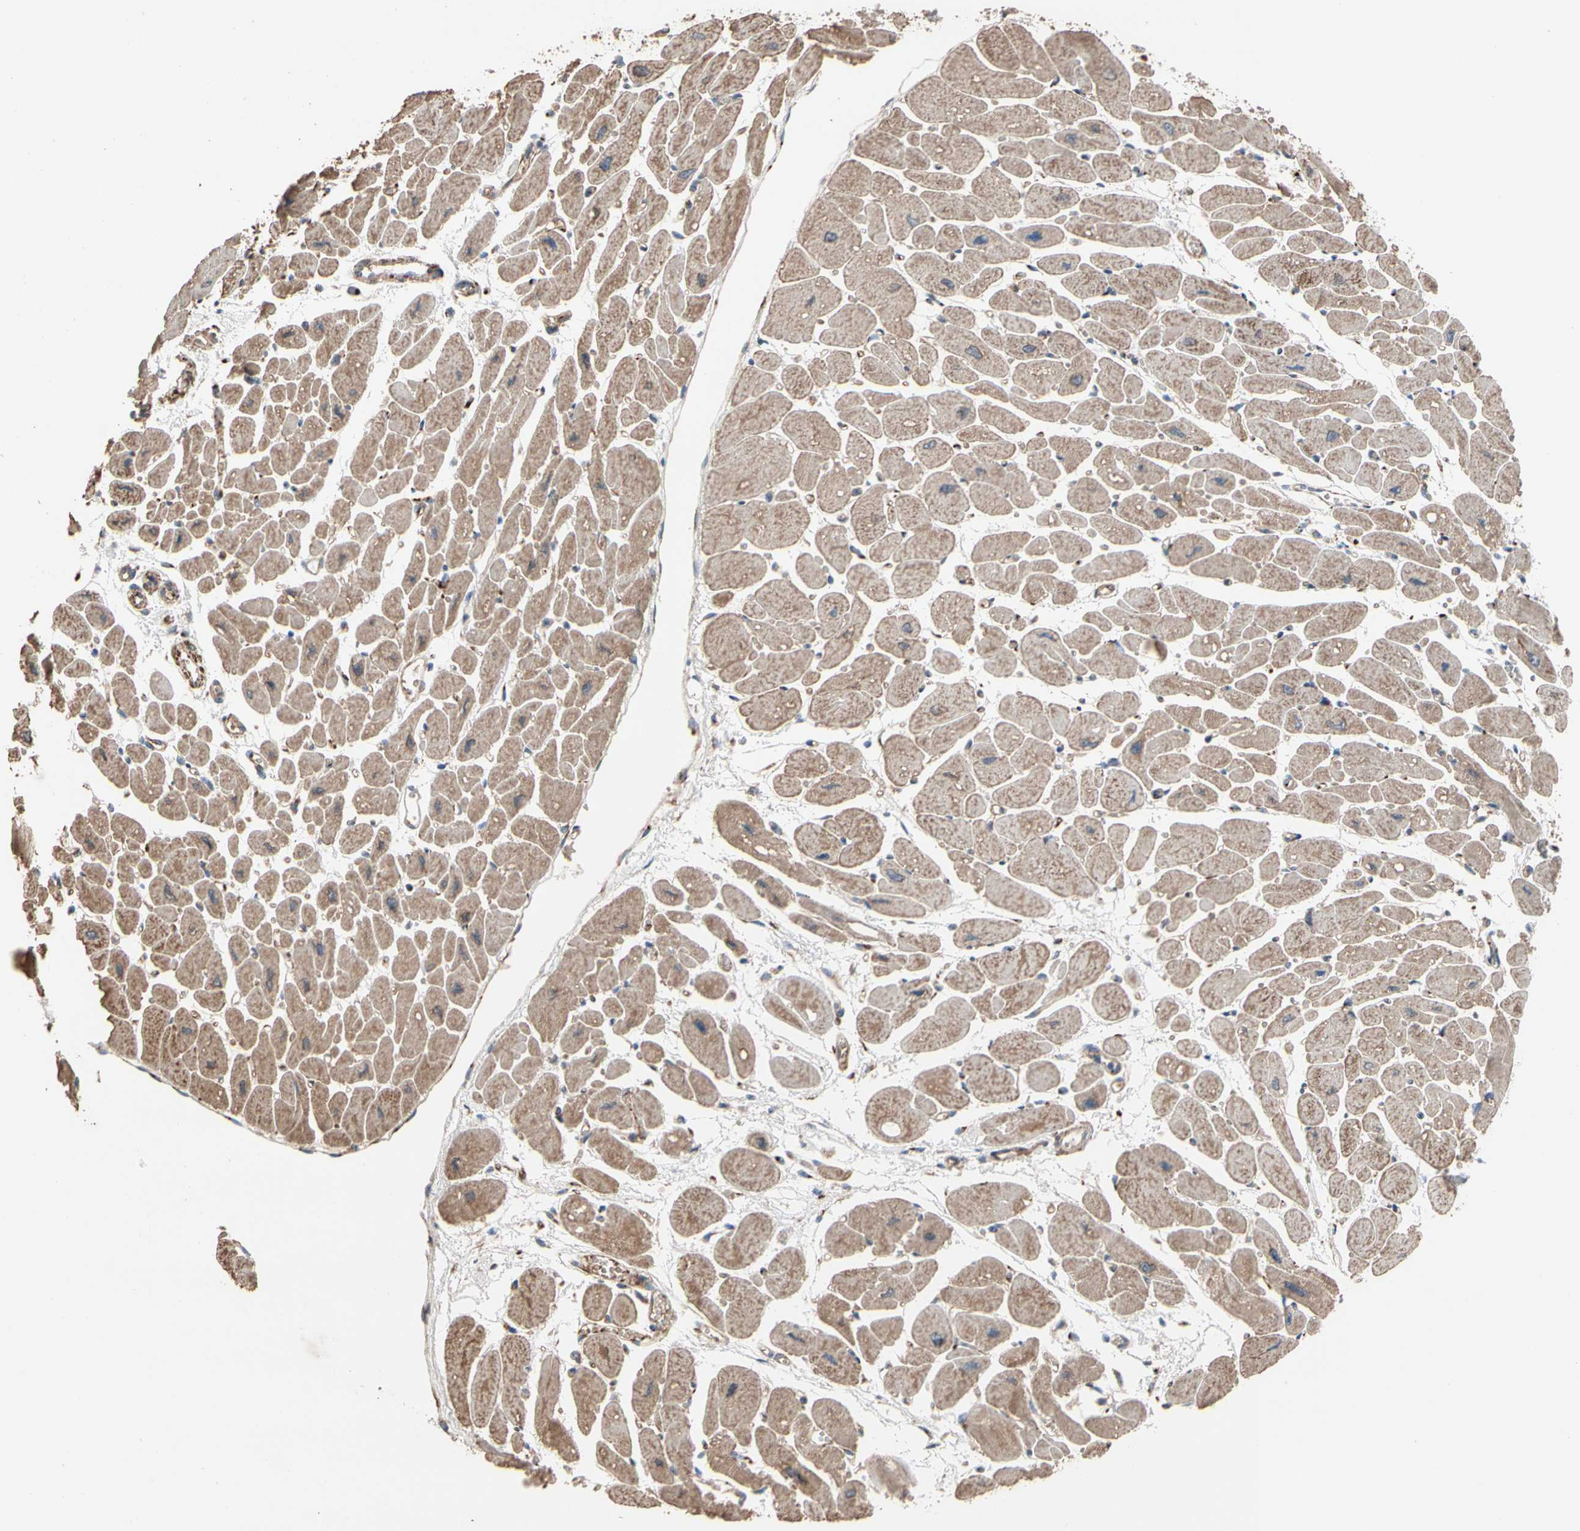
{"staining": {"intensity": "weak", "quantity": ">75%", "location": "cytoplasmic/membranous"}, "tissue": "heart muscle", "cell_type": "Cardiomyocytes", "image_type": "normal", "snomed": [{"axis": "morphology", "description": "Normal tissue, NOS"}, {"axis": "topography", "description": "Heart"}], "caption": "The immunohistochemical stain labels weak cytoplasmic/membranous expression in cardiomyocytes of benign heart muscle.", "gene": "GCK", "patient": {"sex": "female", "age": 54}}